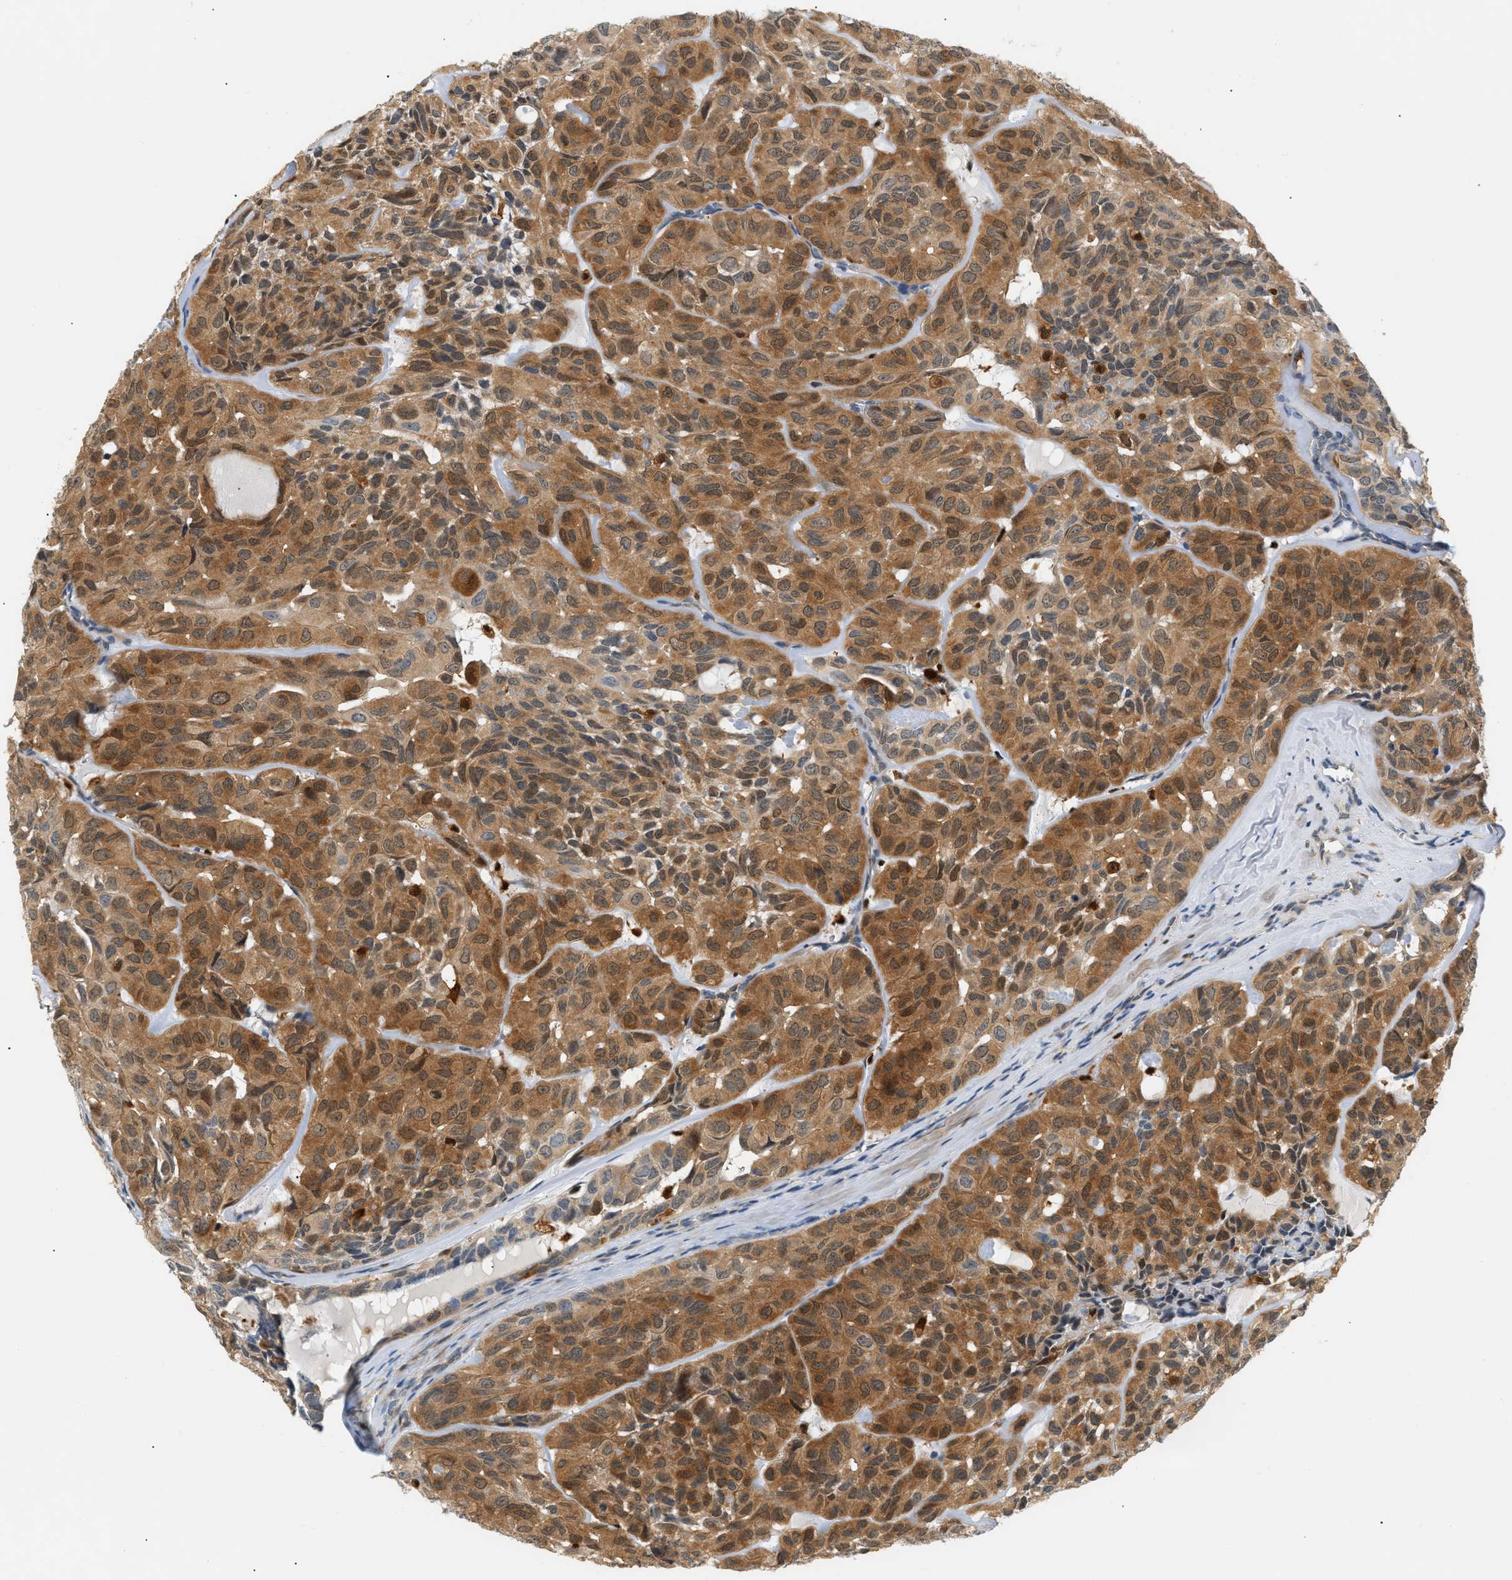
{"staining": {"intensity": "moderate", "quantity": ">75%", "location": "cytoplasmic/membranous"}, "tissue": "head and neck cancer", "cell_type": "Tumor cells", "image_type": "cancer", "snomed": [{"axis": "morphology", "description": "Adenocarcinoma, NOS"}, {"axis": "topography", "description": "Salivary gland, NOS"}, {"axis": "topography", "description": "Head-Neck"}], "caption": "This micrograph demonstrates head and neck cancer stained with IHC to label a protein in brown. The cytoplasmic/membranous of tumor cells show moderate positivity for the protein. Nuclei are counter-stained blue.", "gene": "PYCARD", "patient": {"sex": "female", "age": 76}}